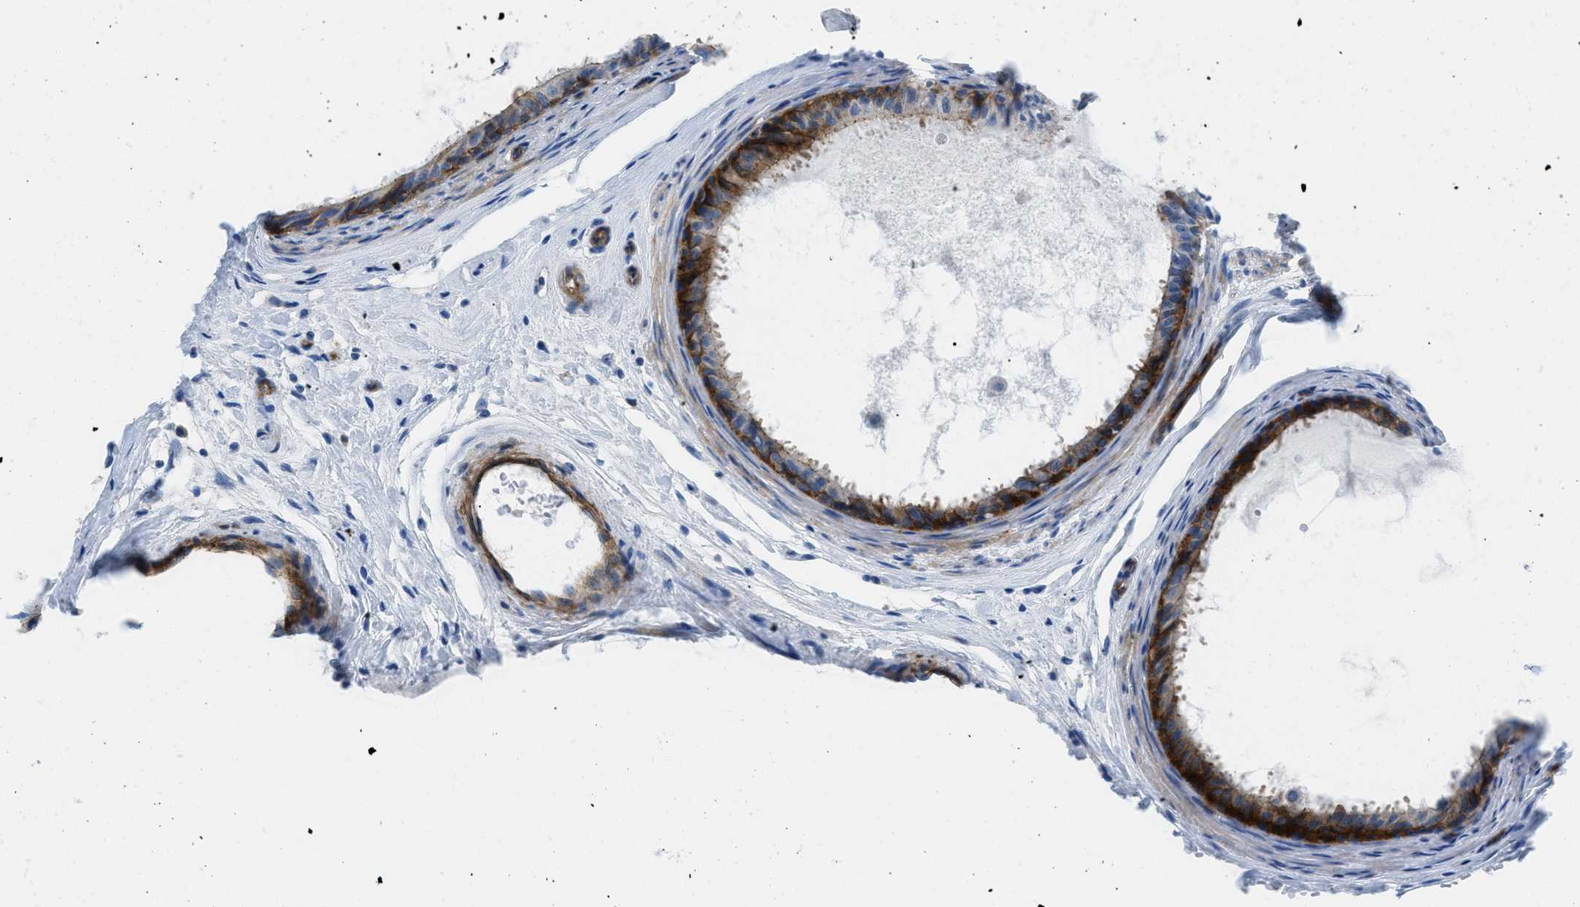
{"staining": {"intensity": "strong", "quantity": "25%-75%", "location": "cytoplasmic/membranous"}, "tissue": "epididymis", "cell_type": "Glandular cells", "image_type": "normal", "snomed": [{"axis": "morphology", "description": "Normal tissue, NOS"}, {"axis": "morphology", "description": "Inflammation, NOS"}, {"axis": "topography", "description": "Epididymis"}], "caption": "Protein staining shows strong cytoplasmic/membranous expression in about 25%-75% of glandular cells in normal epididymis. Nuclei are stained in blue.", "gene": "CUTA", "patient": {"sex": "male", "age": 85}}